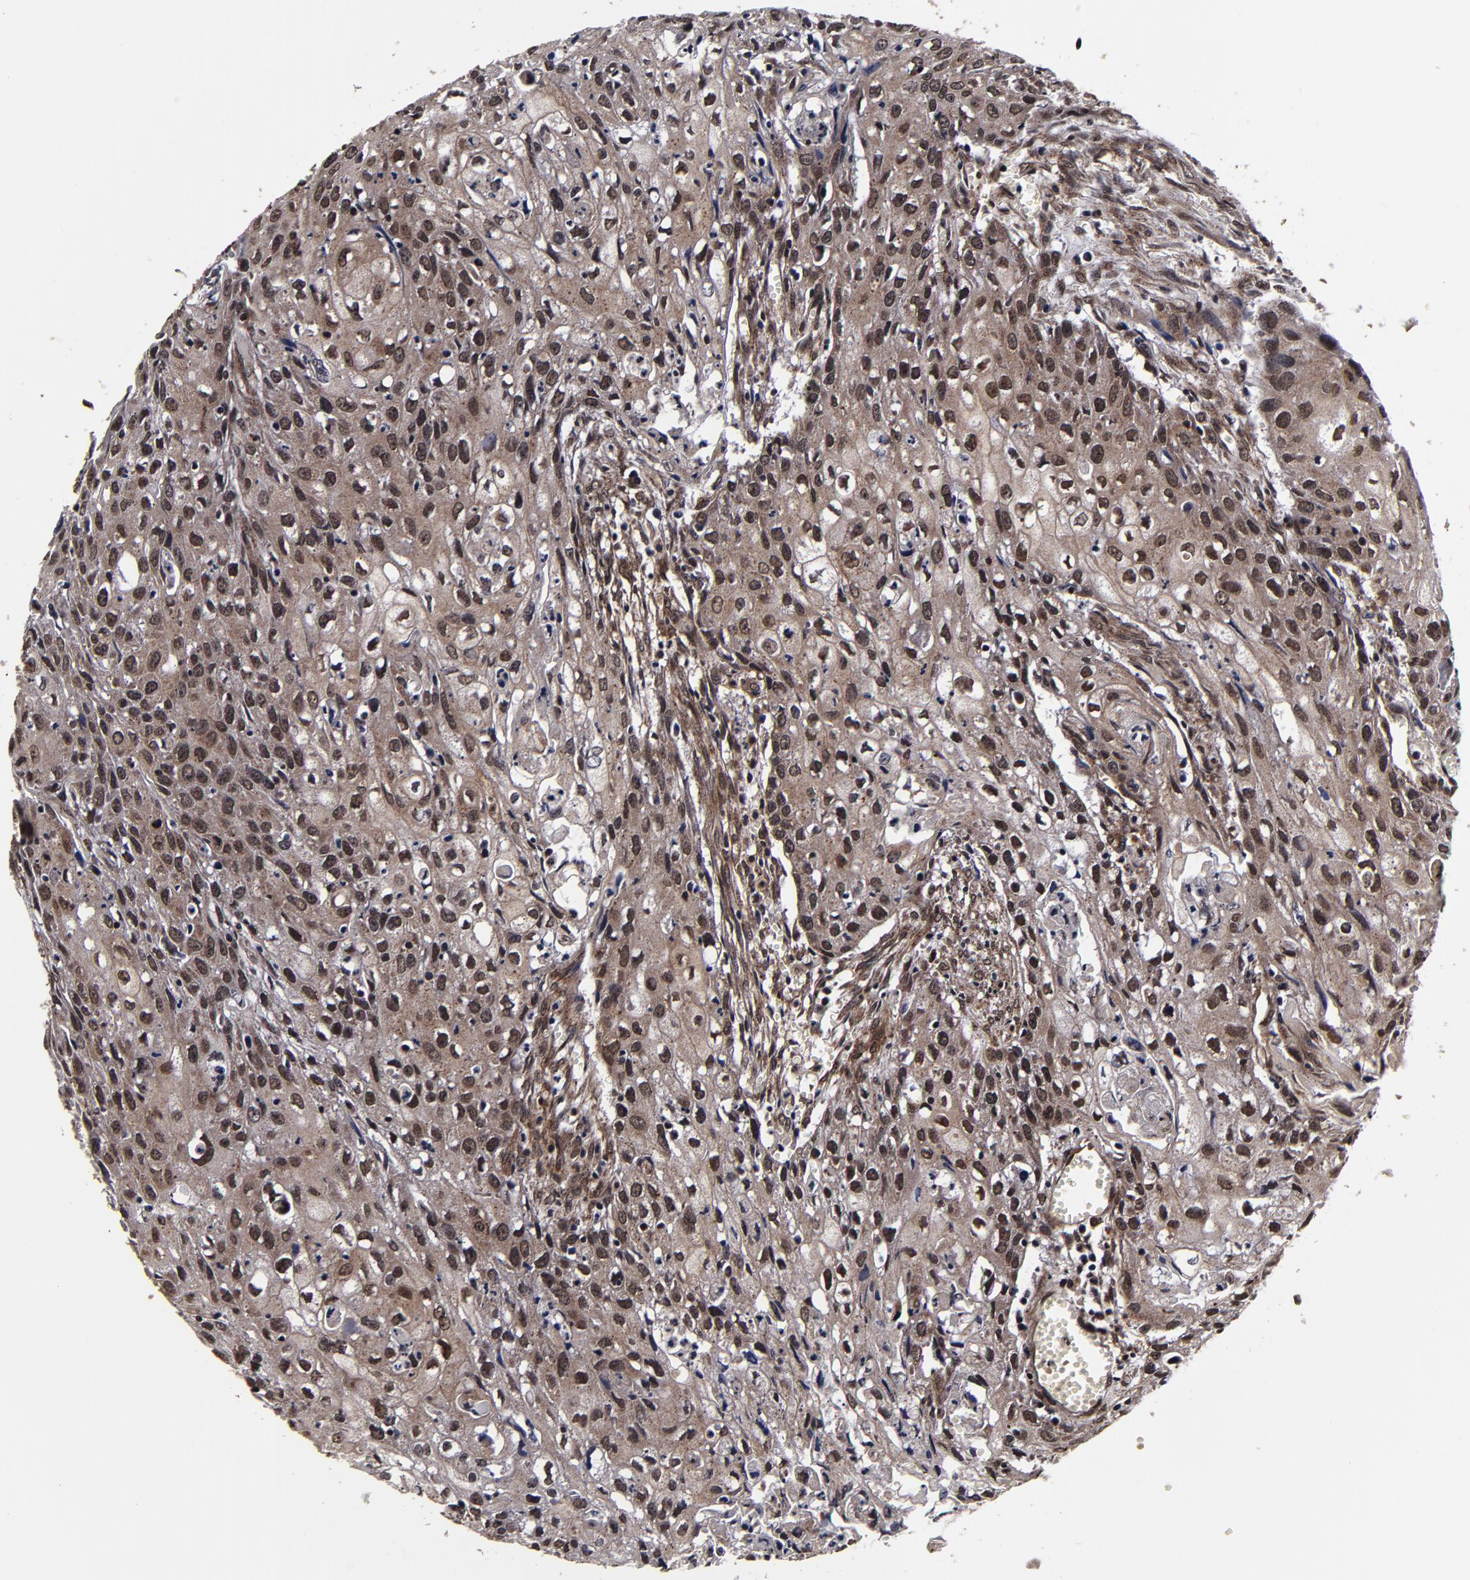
{"staining": {"intensity": "moderate", "quantity": ">75%", "location": "cytoplasmic/membranous,nuclear"}, "tissue": "urothelial cancer", "cell_type": "Tumor cells", "image_type": "cancer", "snomed": [{"axis": "morphology", "description": "Urothelial carcinoma, High grade"}, {"axis": "topography", "description": "Urinary bladder"}], "caption": "Protein staining by IHC reveals moderate cytoplasmic/membranous and nuclear staining in approximately >75% of tumor cells in urothelial cancer.", "gene": "MMP15", "patient": {"sex": "male", "age": 54}}